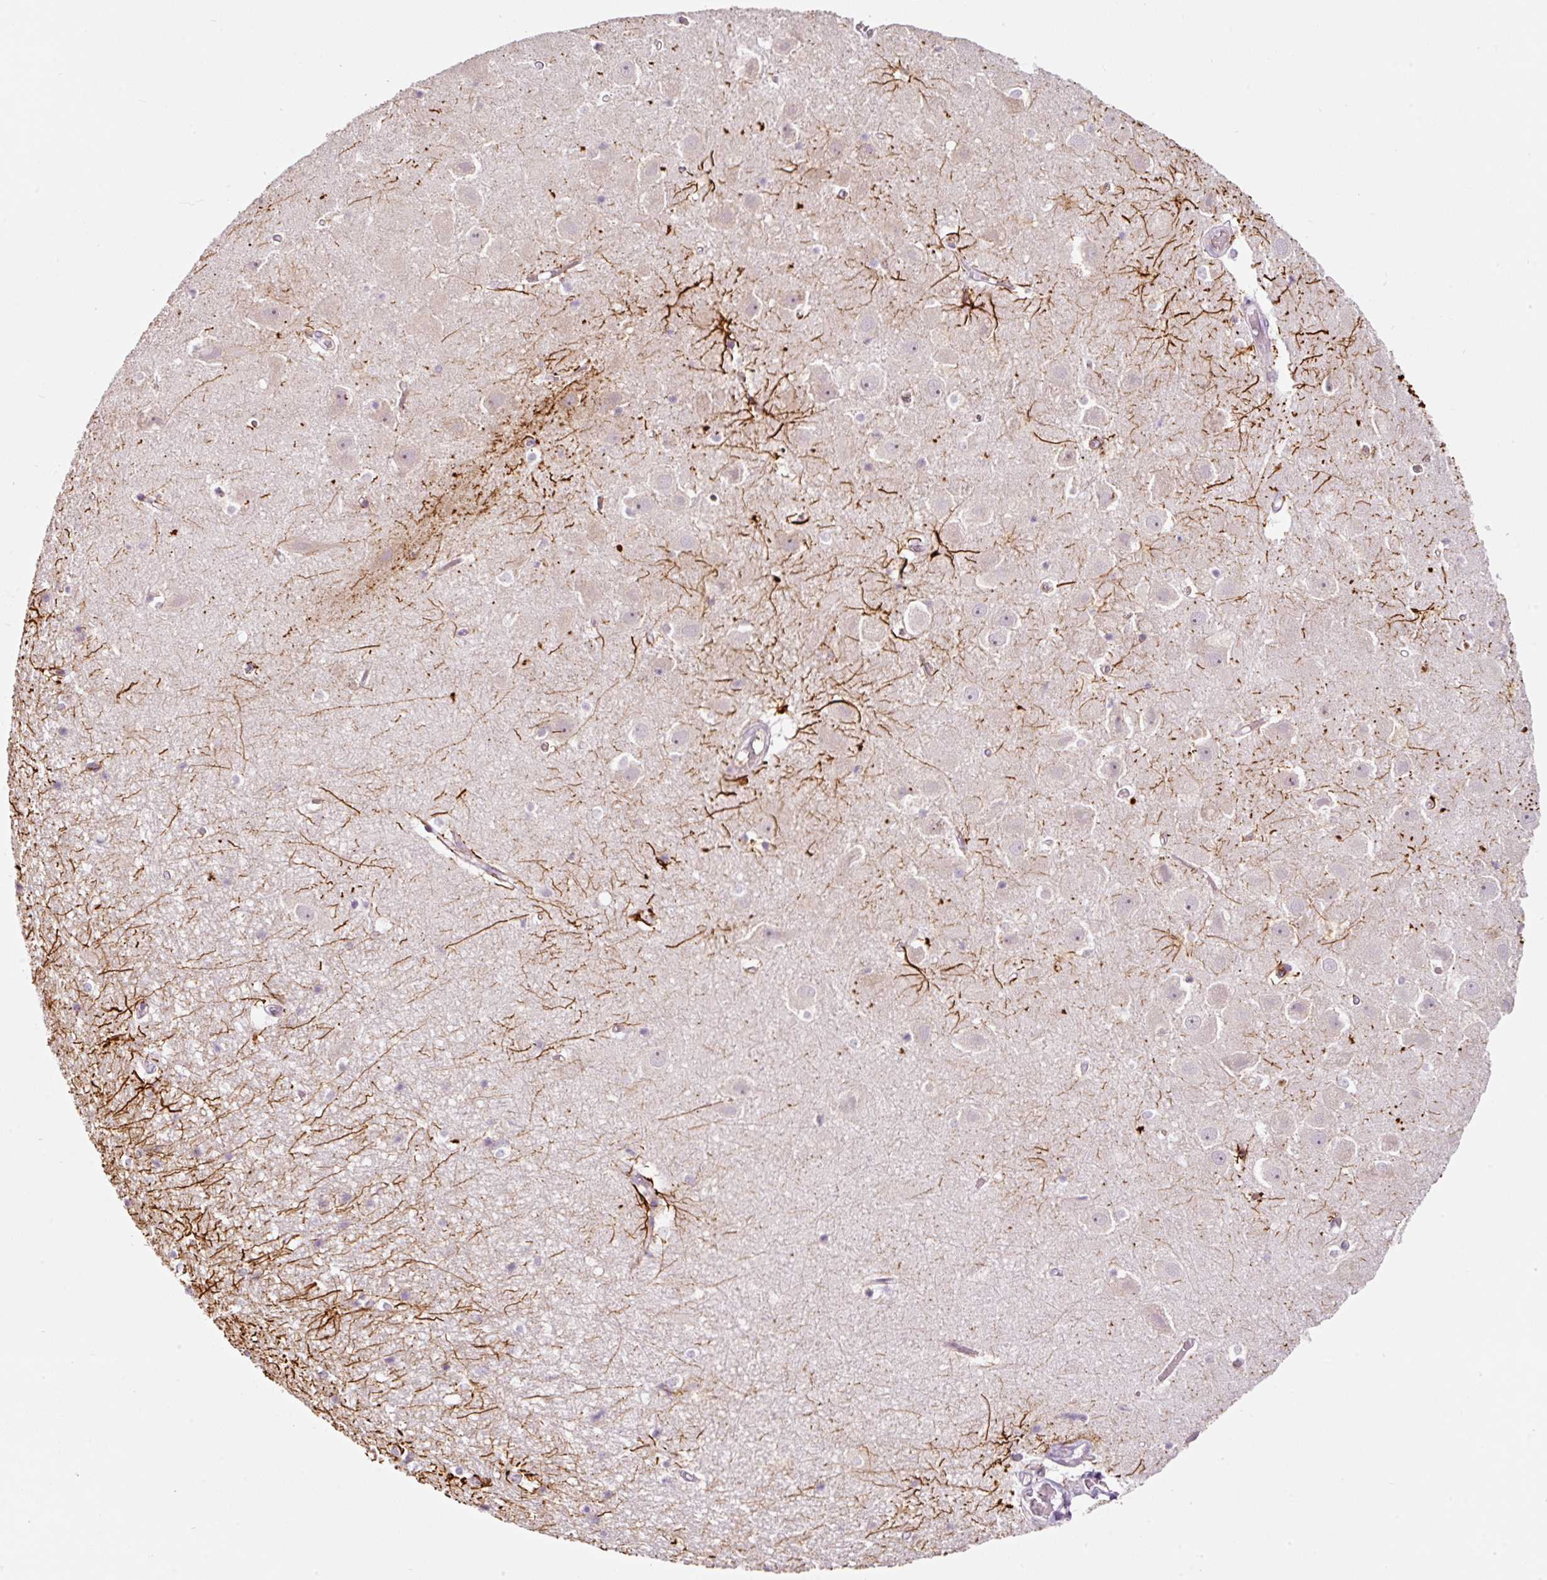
{"staining": {"intensity": "negative", "quantity": "none", "location": "none"}, "tissue": "hippocampus", "cell_type": "Glial cells", "image_type": "normal", "snomed": [{"axis": "morphology", "description": "Normal tissue, NOS"}, {"axis": "topography", "description": "Hippocampus"}], "caption": "Normal hippocampus was stained to show a protein in brown. There is no significant expression in glial cells. Brightfield microscopy of IHC stained with DAB (3,3'-diaminobenzidine) (brown) and hematoxylin (blue), captured at high magnification.", "gene": "RSPO2", "patient": {"sex": "female", "age": 52}}